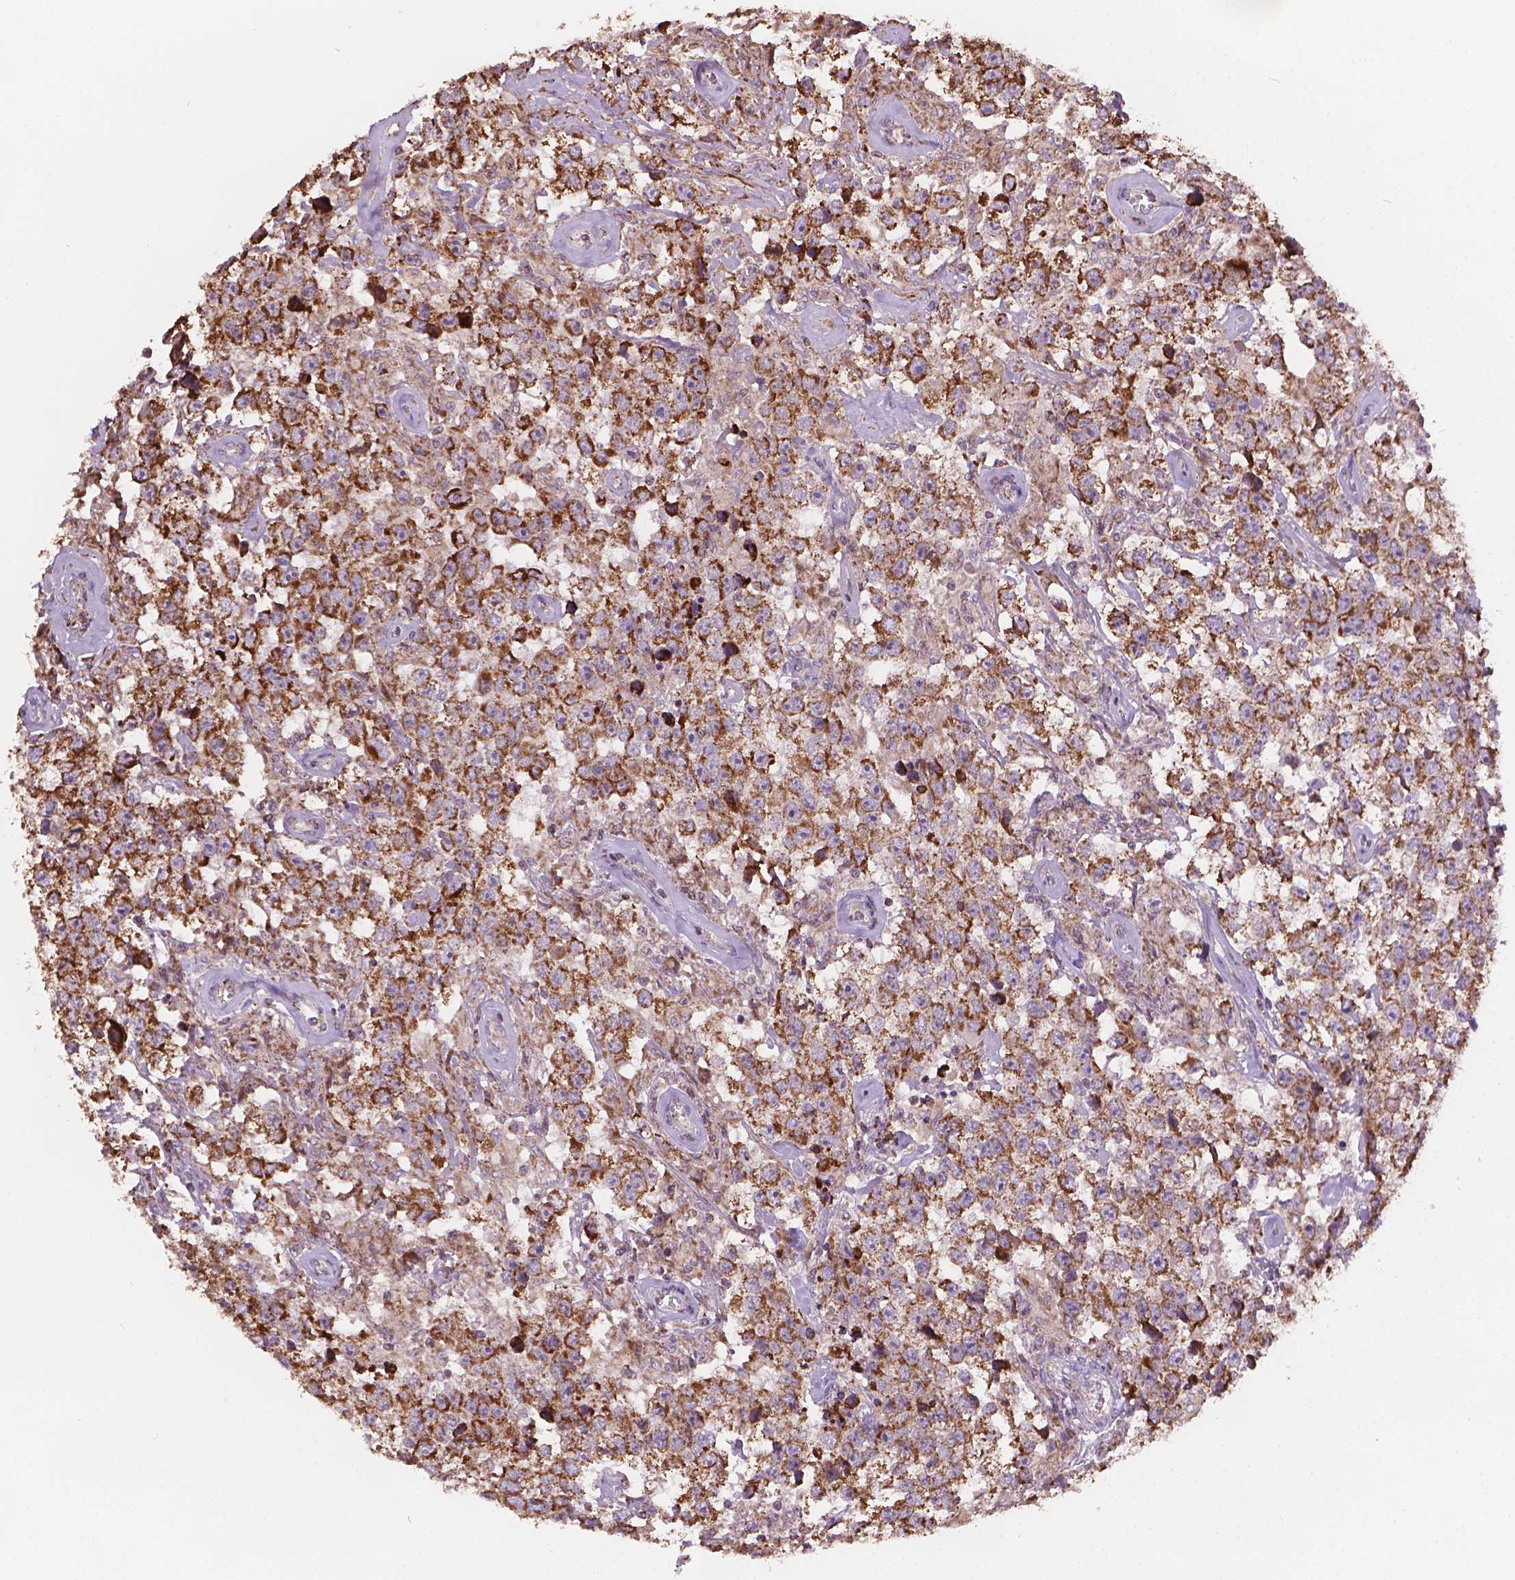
{"staining": {"intensity": "strong", "quantity": ">75%", "location": "cytoplasmic/membranous"}, "tissue": "testis cancer", "cell_type": "Tumor cells", "image_type": "cancer", "snomed": [{"axis": "morphology", "description": "Seminoma, NOS"}, {"axis": "topography", "description": "Testis"}], "caption": "Testis seminoma tissue demonstrates strong cytoplasmic/membranous expression in approximately >75% of tumor cells", "gene": "PIBF1", "patient": {"sex": "male", "age": 43}}